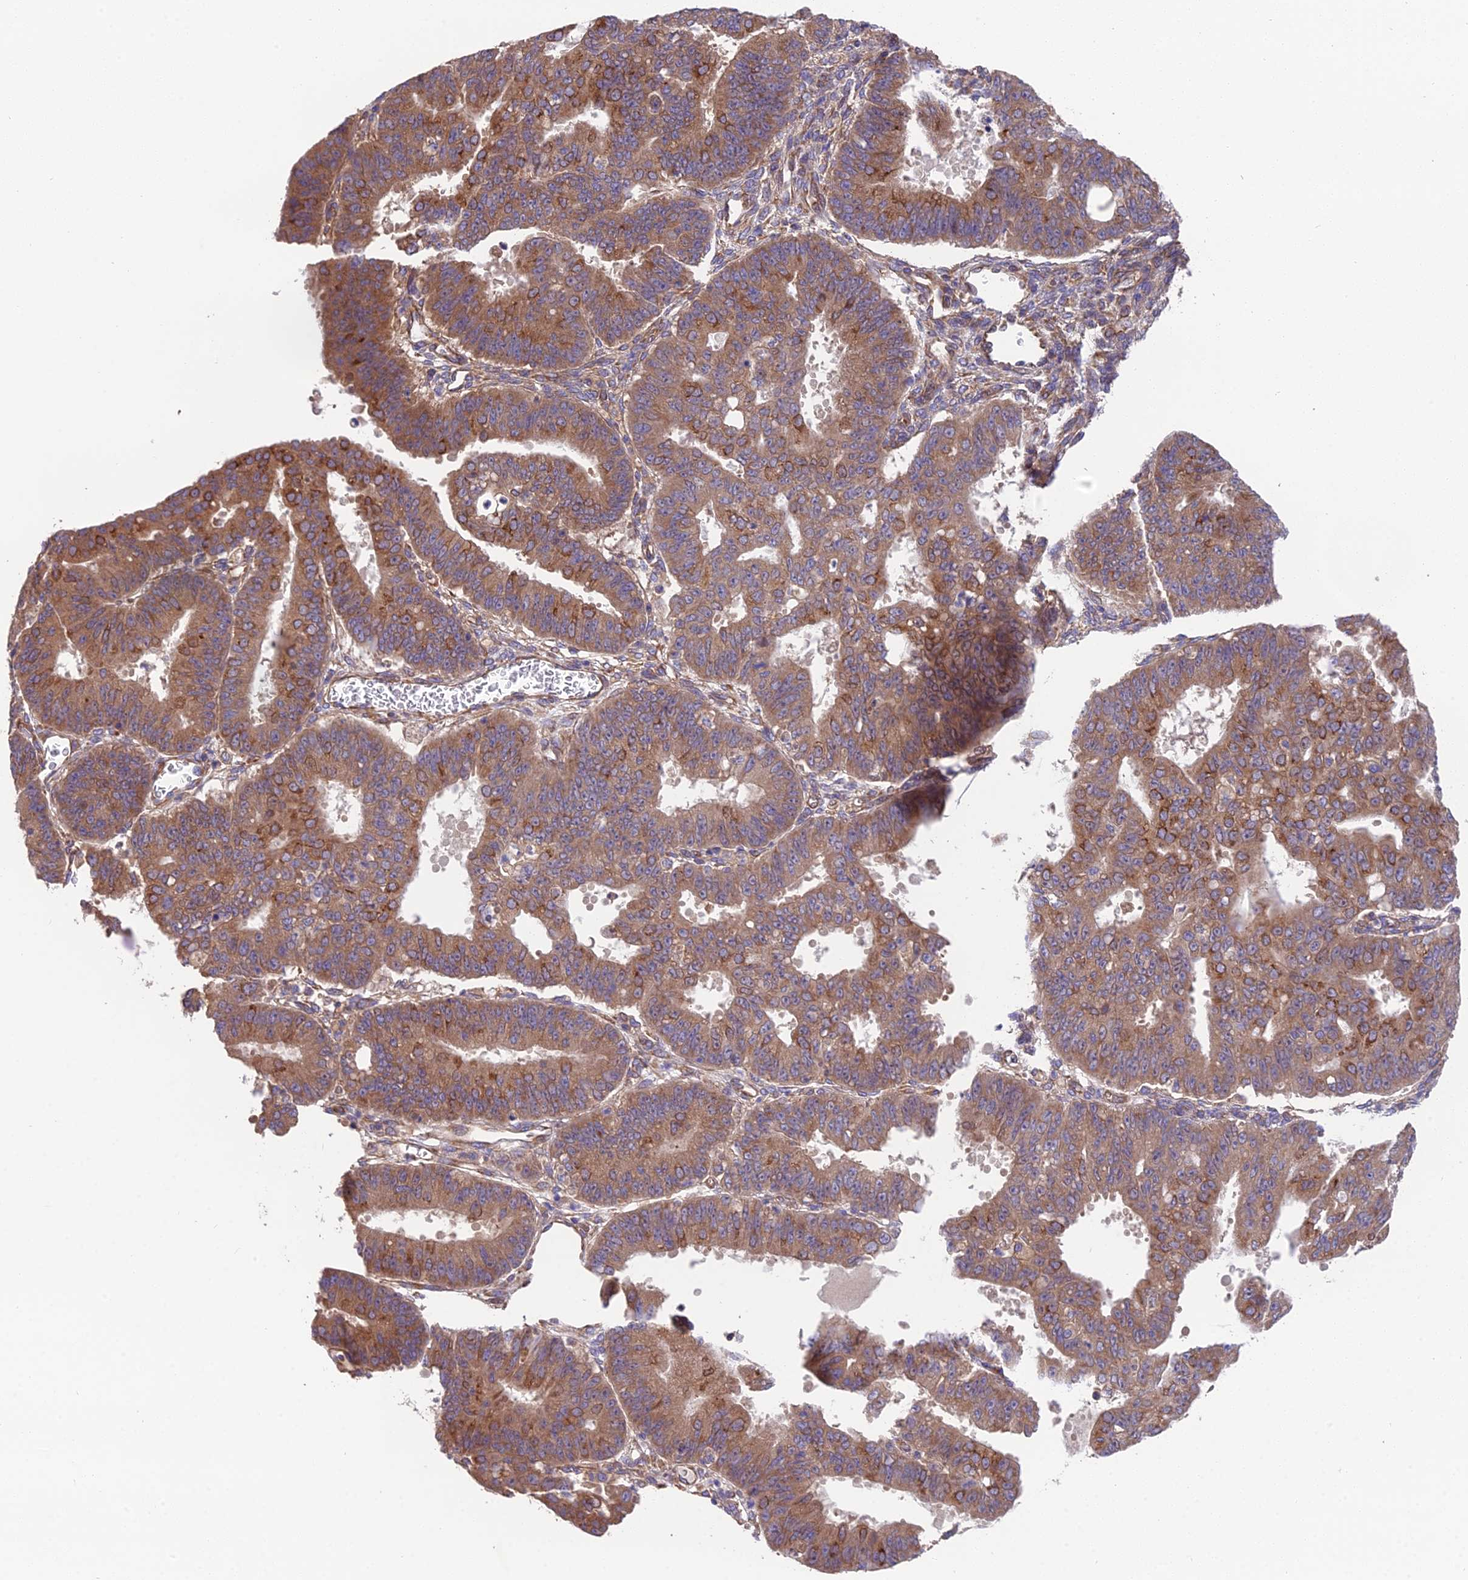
{"staining": {"intensity": "moderate", "quantity": ">75%", "location": "cytoplasmic/membranous"}, "tissue": "ovarian cancer", "cell_type": "Tumor cells", "image_type": "cancer", "snomed": [{"axis": "morphology", "description": "Carcinoma, endometroid"}, {"axis": "topography", "description": "Appendix"}, {"axis": "topography", "description": "Ovary"}], "caption": "Protein expression analysis of human endometroid carcinoma (ovarian) reveals moderate cytoplasmic/membranous expression in approximately >75% of tumor cells.", "gene": "BLOC1S4", "patient": {"sex": "female", "age": 42}}